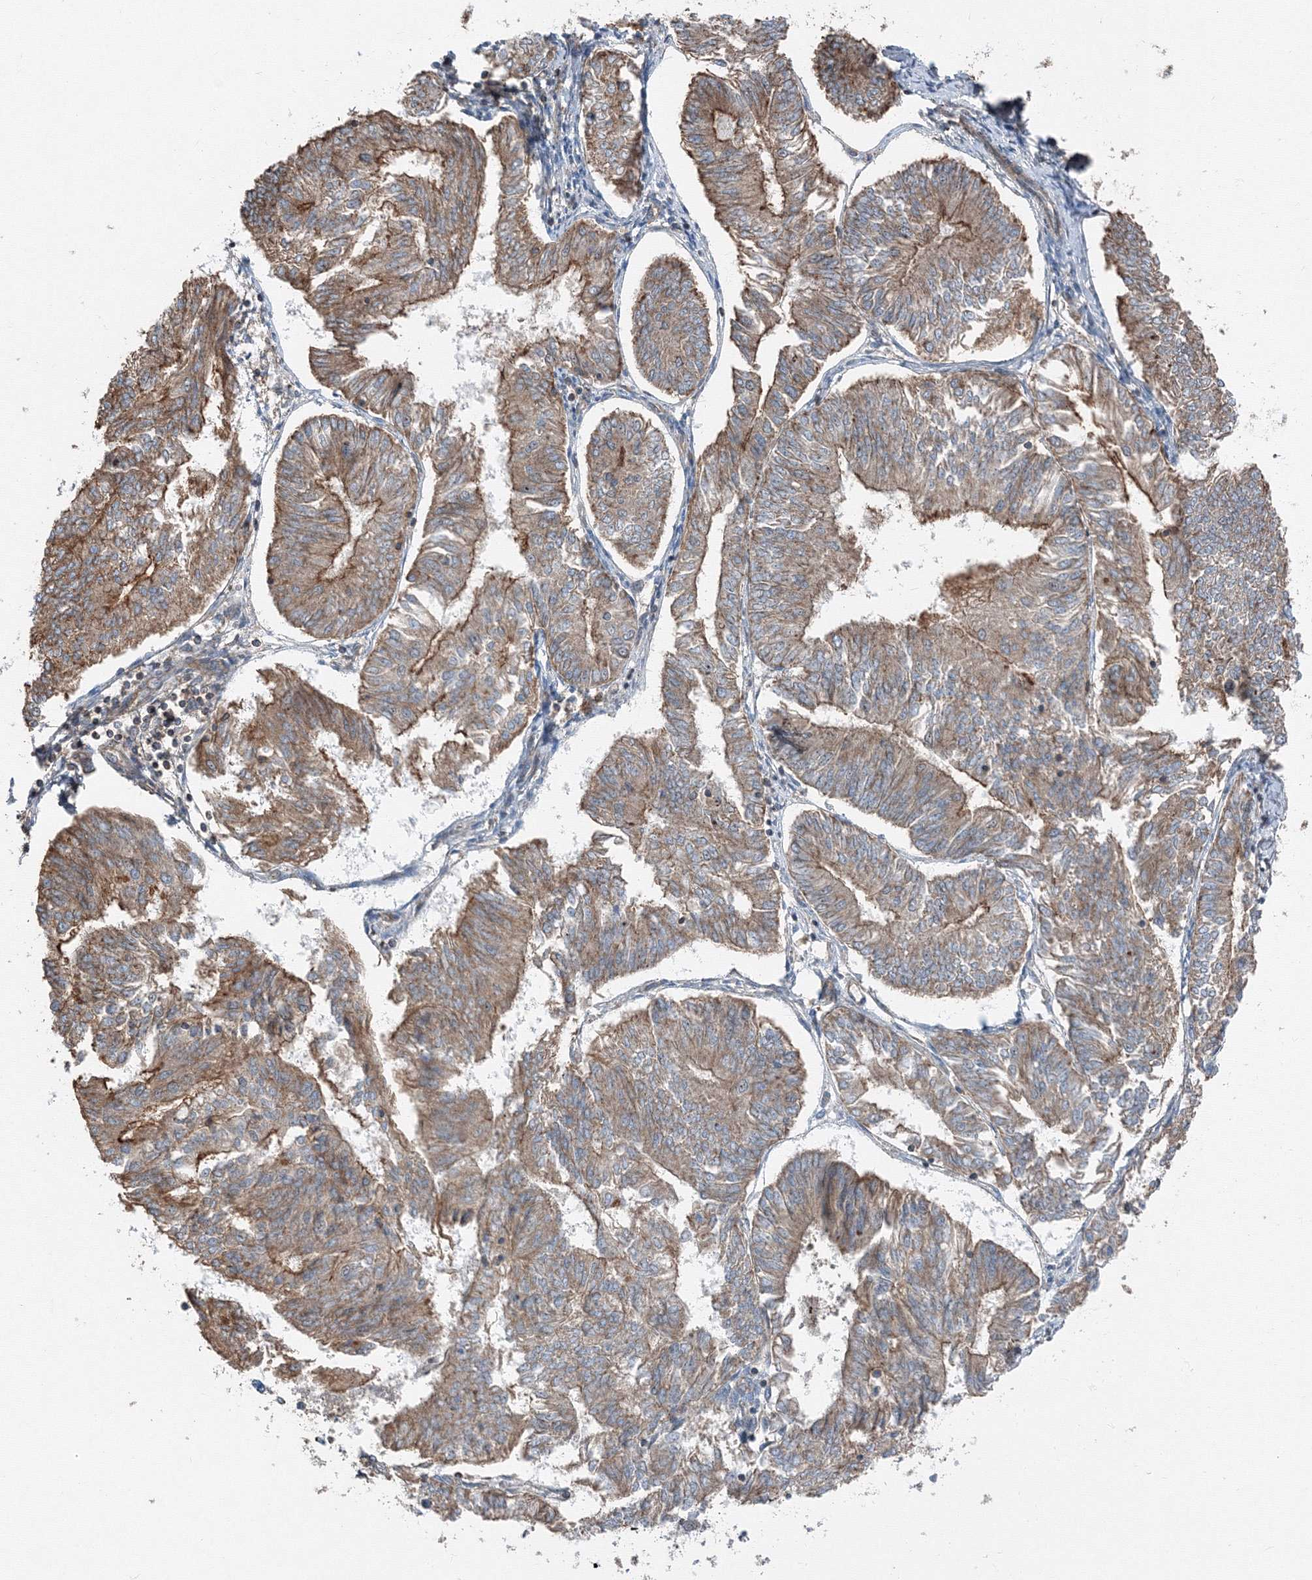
{"staining": {"intensity": "moderate", "quantity": ">75%", "location": "cytoplasmic/membranous"}, "tissue": "endometrial cancer", "cell_type": "Tumor cells", "image_type": "cancer", "snomed": [{"axis": "morphology", "description": "Adenocarcinoma, NOS"}, {"axis": "topography", "description": "Endometrium"}], "caption": "The photomicrograph reveals a brown stain indicating the presence of a protein in the cytoplasmic/membranous of tumor cells in adenocarcinoma (endometrial).", "gene": "AASDH", "patient": {"sex": "female", "age": 58}}